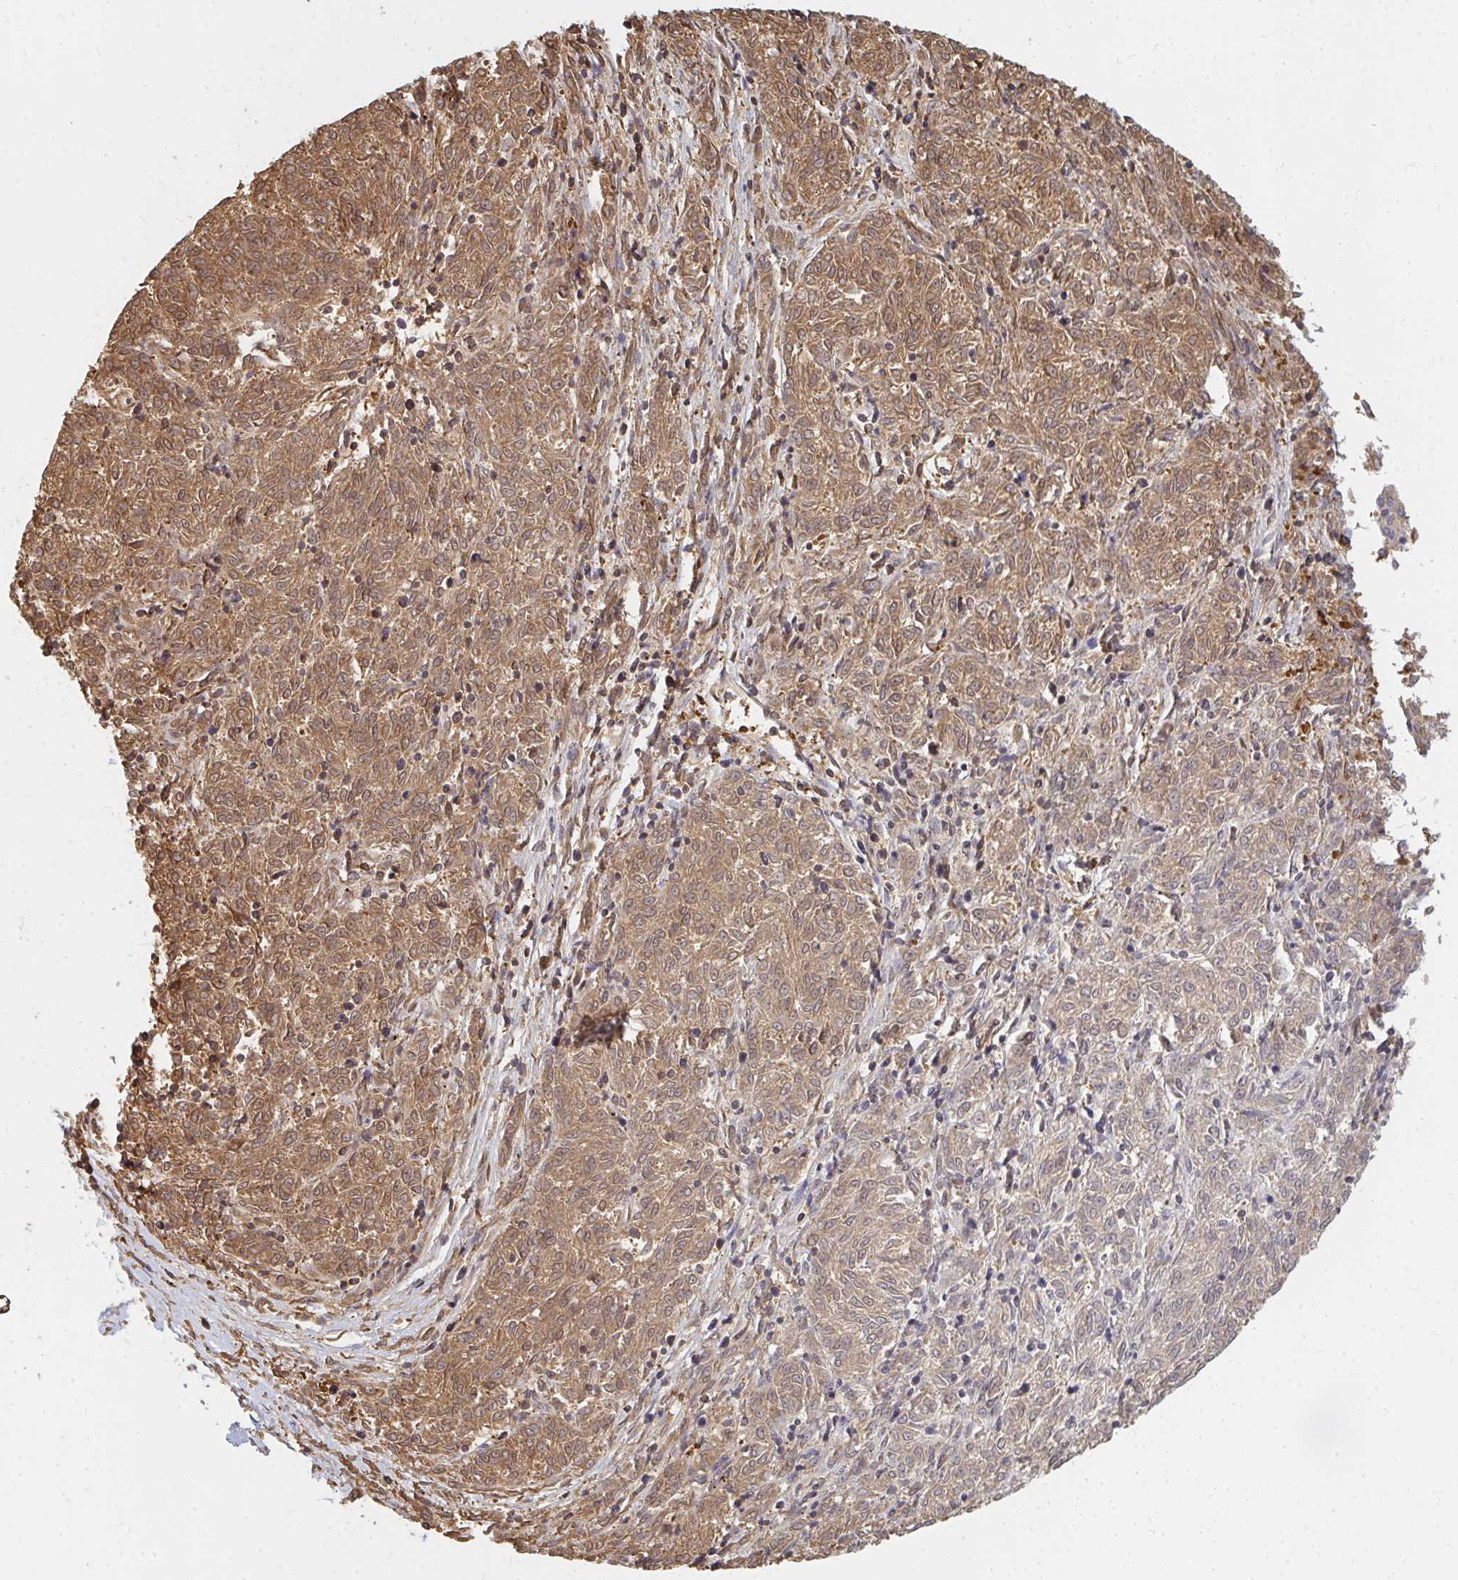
{"staining": {"intensity": "moderate", "quantity": ">75%", "location": "cytoplasmic/membranous"}, "tissue": "melanoma", "cell_type": "Tumor cells", "image_type": "cancer", "snomed": [{"axis": "morphology", "description": "Malignant melanoma, NOS"}, {"axis": "topography", "description": "Skin"}], "caption": "Immunohistochemistry micrograph of human melanoma stained for a protein (brown), which reveals medium levels of moderate cytoplasmic/membranous expression in approximately >75% of tumor cells.", "gene": "ZNF285", "patient": {"sex": "female", "age": 72}}